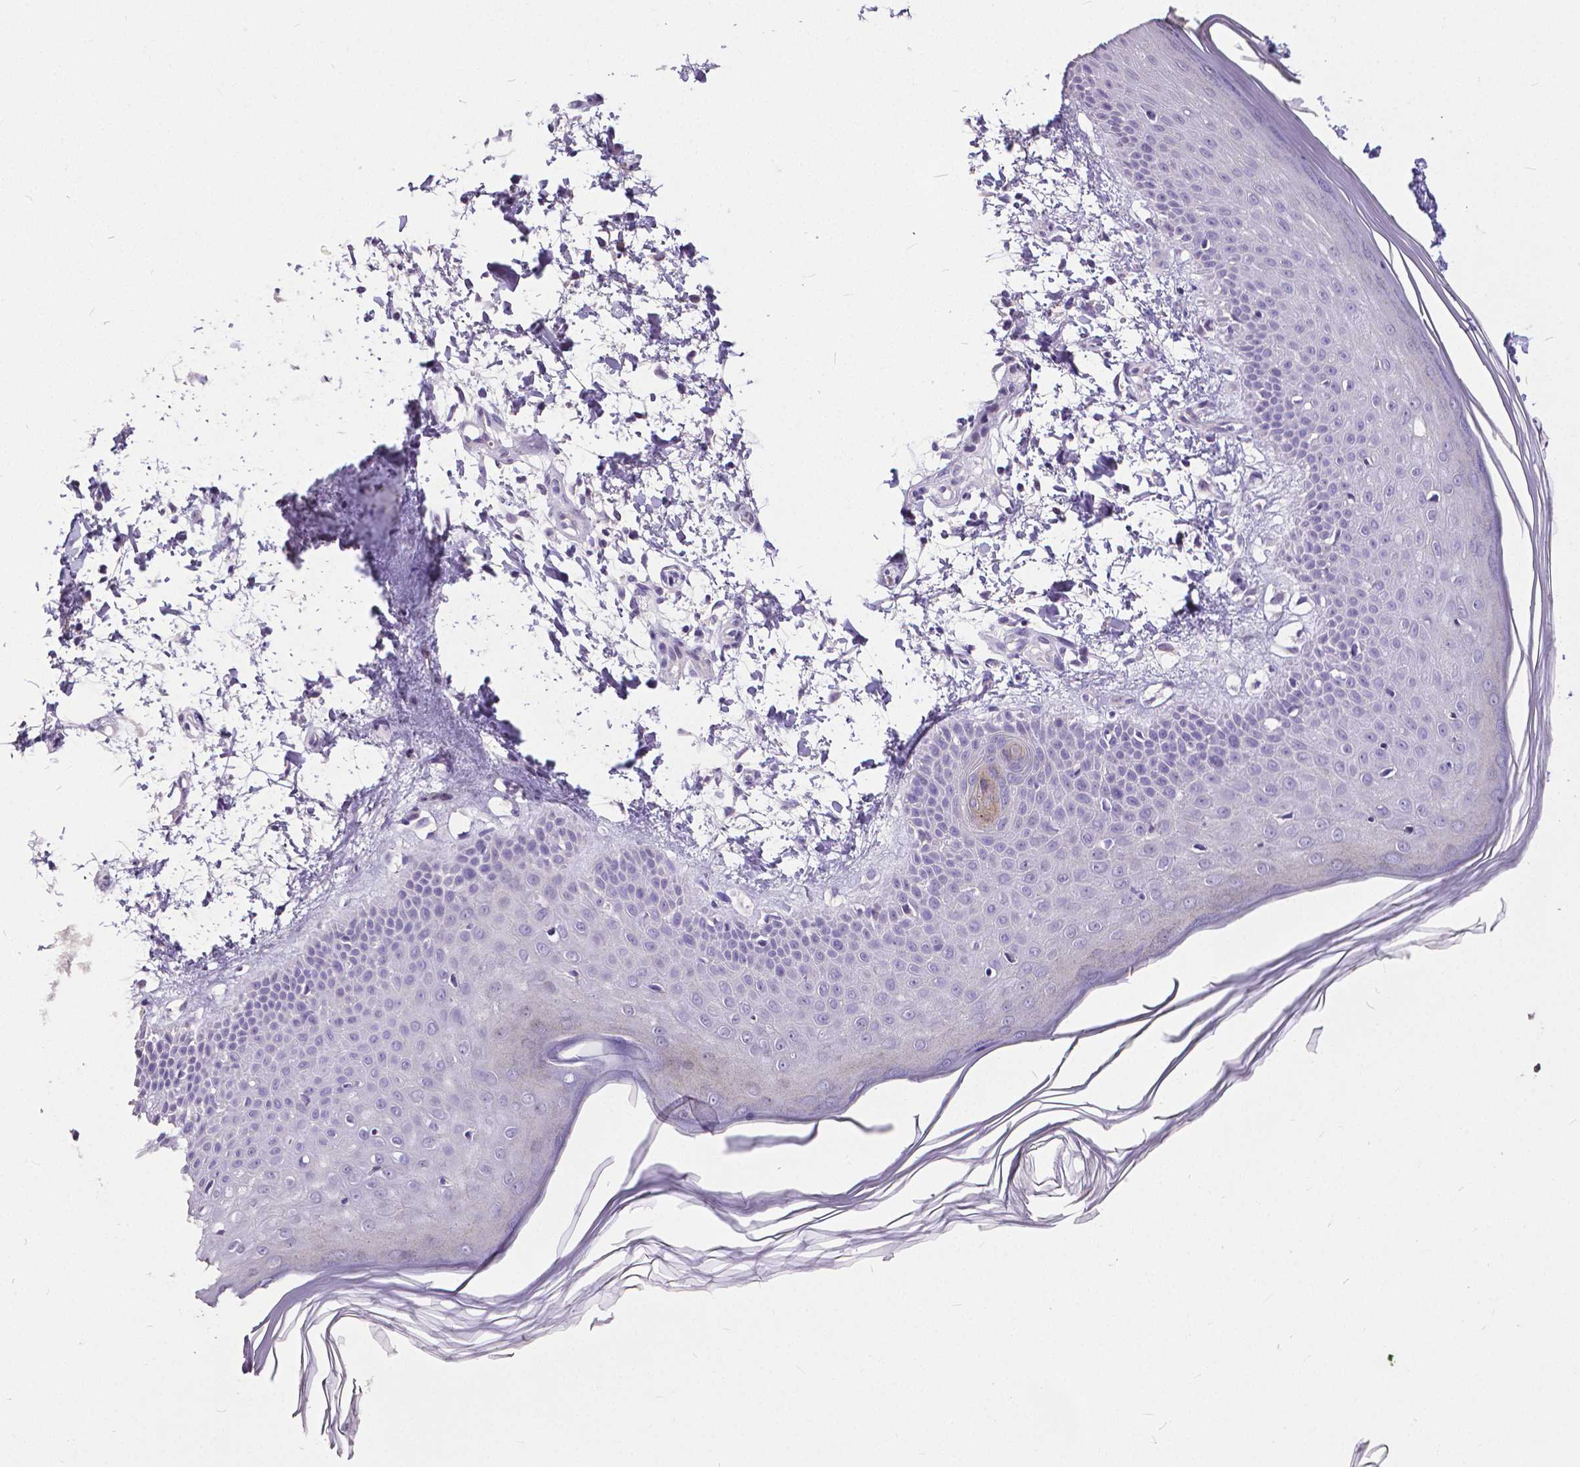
{"staining": {"intensity": "negative", "quantity": "none", "location": "none"}, "tissue": "skin", "cell_type": "Fibroblasts", "image_type": "normal", "snomed": [{"axis": "morphology", "description": "Normal tissue, NOS"}, {"axis": "topography", "description": "Skin"}], "caption": "This is an IHC micrograph of unremarkable human skin. There is no positivity in fibroblasts.", "gene": "OCLN", "patient": {"sex": "female", "age": 62}}